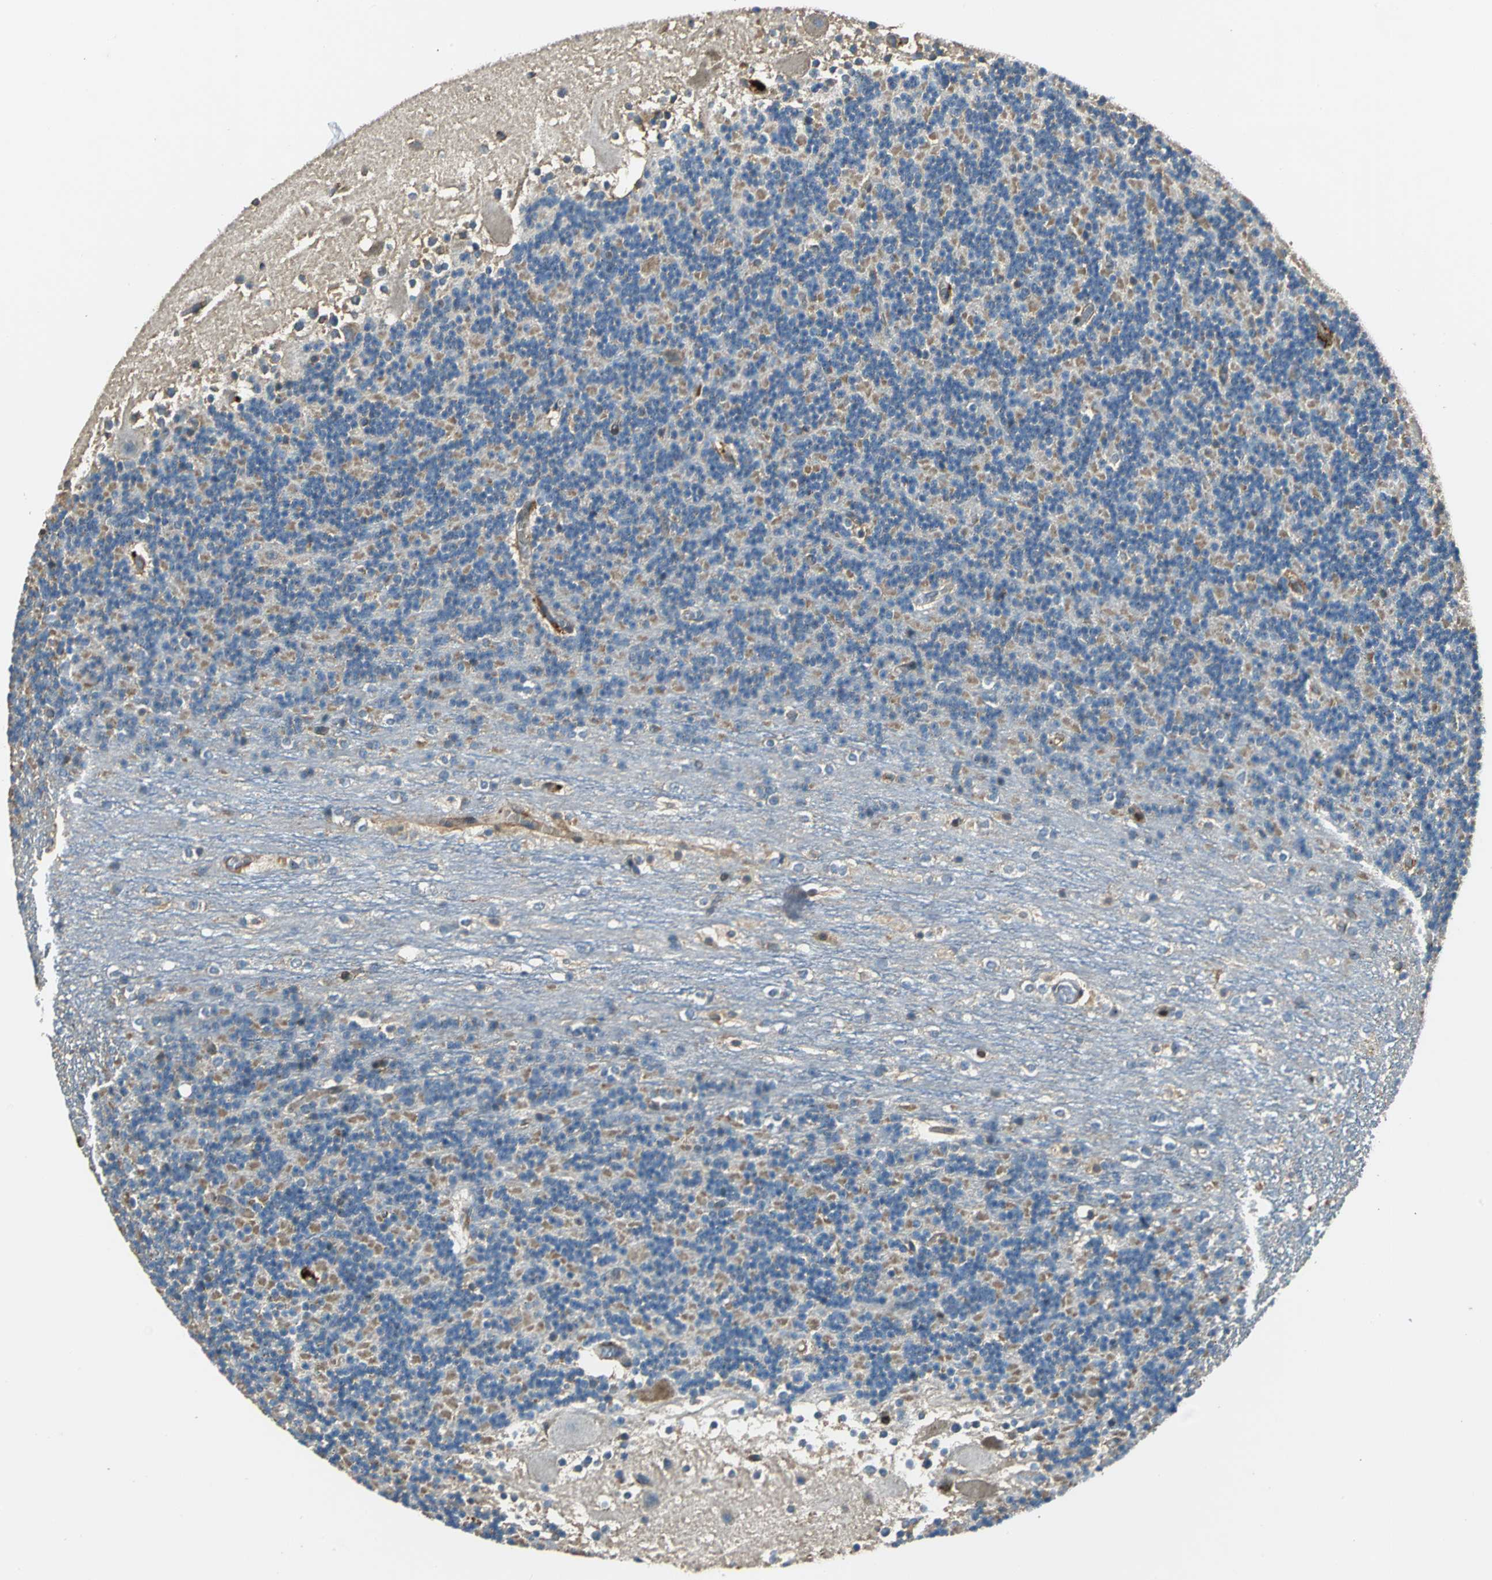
{"staining": {"intensity": "negative", "quantity": "none", "location": "none"}, "tissue": "cerebellum", "cell_type": "Cells in granular layer", "image_type": "normal", "snomed": [{"axis": "morphology", "description": "Normal tissue, NOS"}, {"axis": "topography", "description": "Cerebellum"}], "caption": "Cells in granular layer show no significant protein staining in benign cerebellum. (Brightfield microscopy of DAB immunohistochemistry at high magnification).", "gene": "PARVA", "patient": {"sex": "female", "age": 19}}